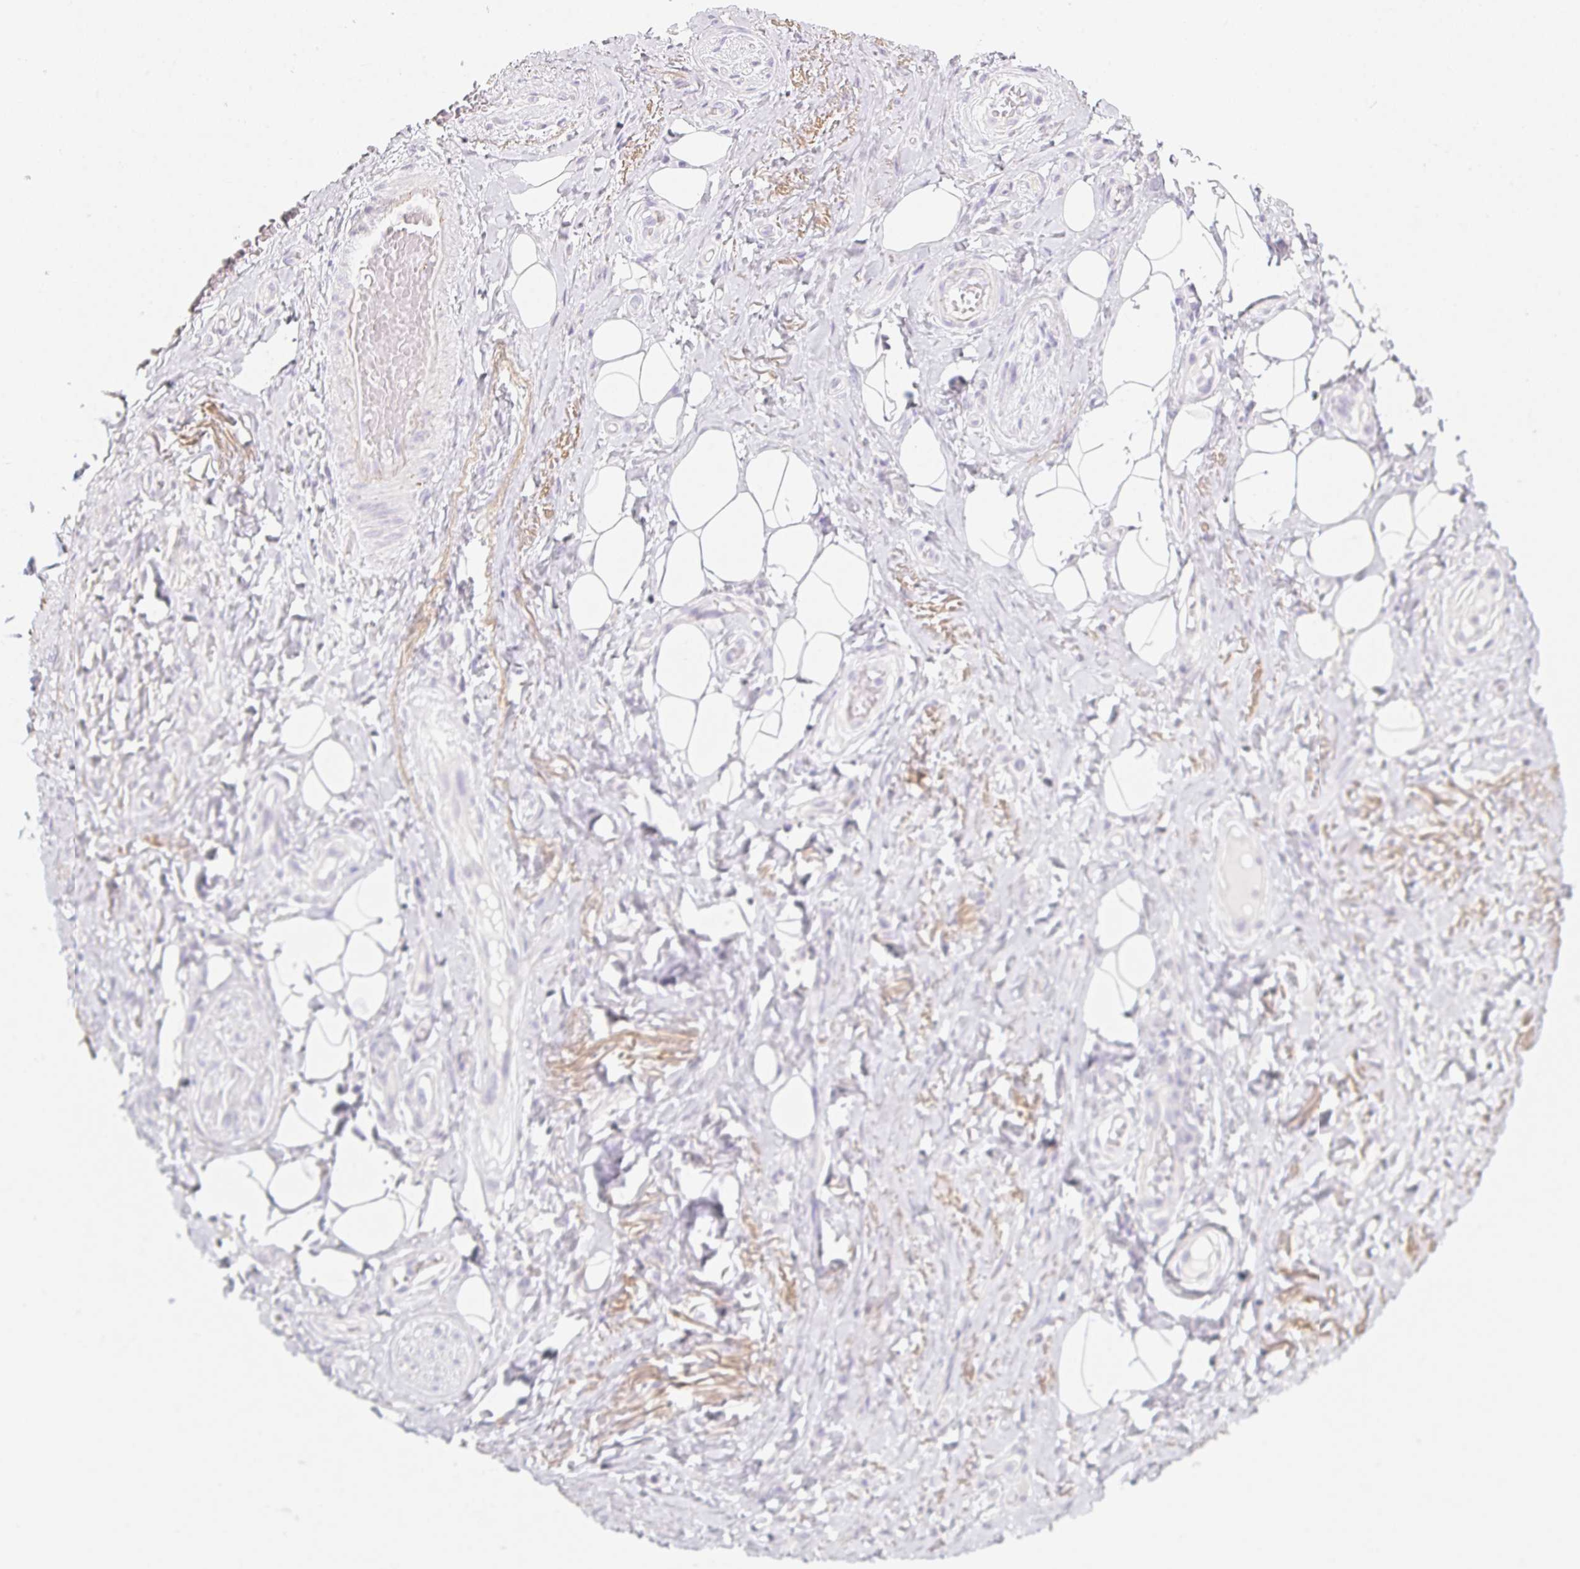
{"staining": {"intensity": "negative", "quantity": "none", "location": "none"}, "tissue": "adipose tissue", "cell_type": "Adipocytes", "image_type": "normal", "snomed": [{"axis": "morphology", "description": "Normal tissue, NOS"}, {"axis": "topography", "description": "Anal"}, {"axis": "topography", "description": "Peripheral nerve tissue"}], "caption": "This is an IHC micrograph of benign adipose tissue. There is no staining in adipocytes.", "gene": "MYL4", "patient": {"sex": "male", "age": 53}}